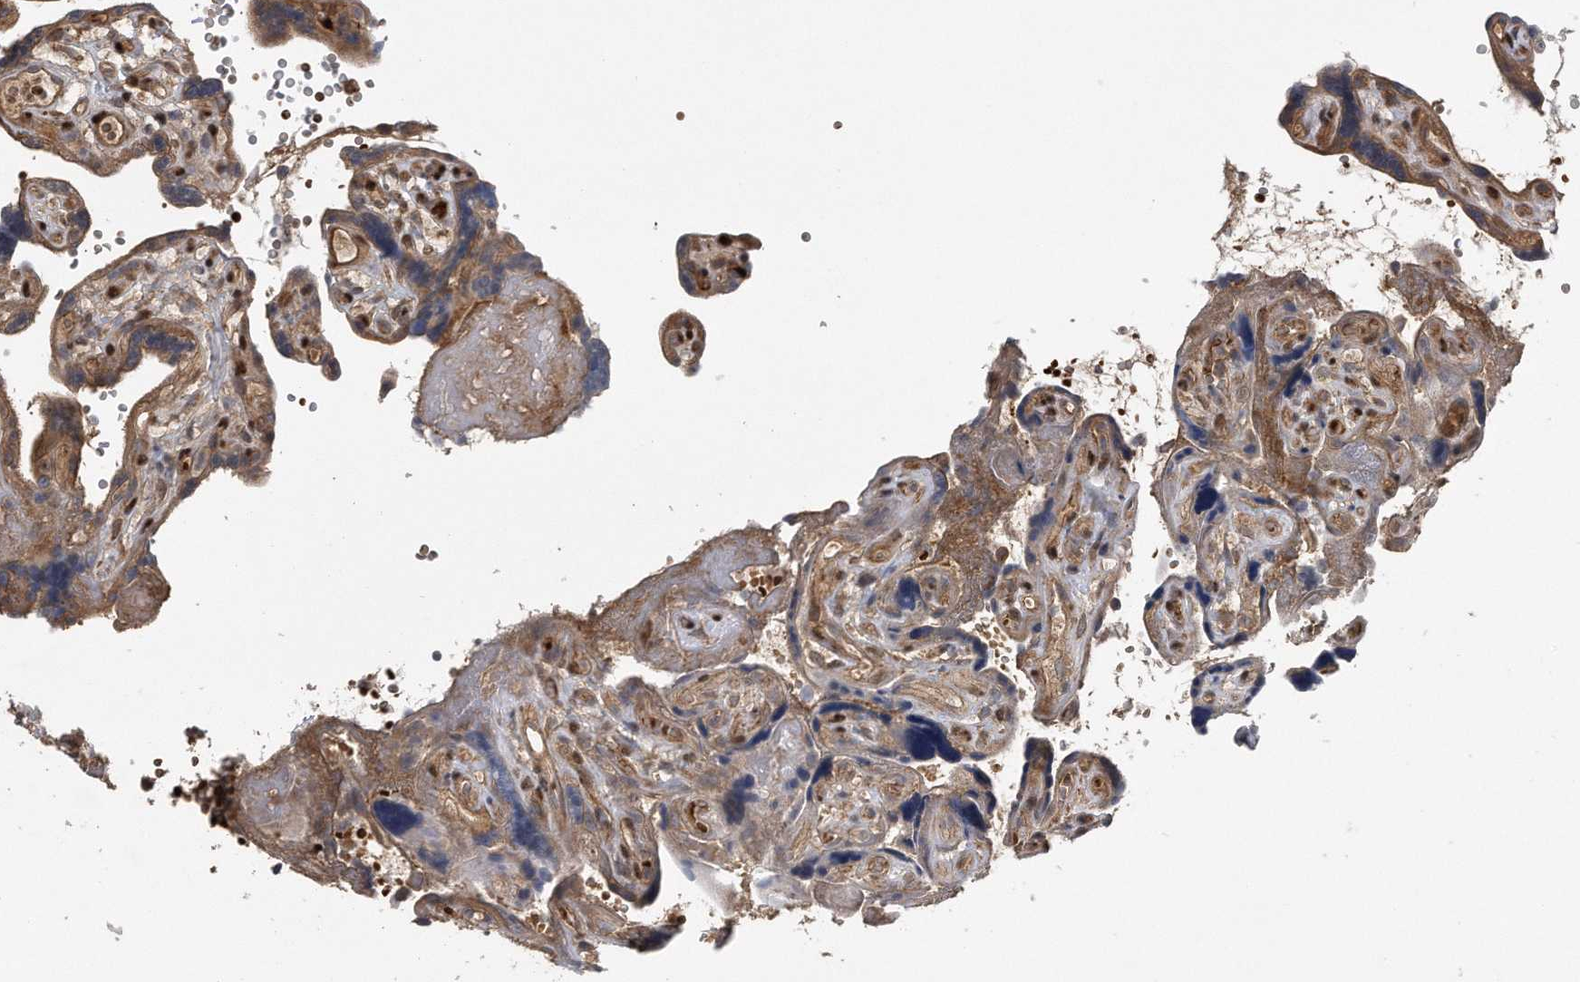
{"staining": {"intensity": "strong", "quantity": ">75%", "location": "cytoplasmic/membranous"}, "tissue": "placenta", "cell_type": "Decidual cells", "image_type": "normal", "snomed": [{"axis": "morphology", "description": "Normal tissue, NOS"}, {"axis": "topography", "description": "Placenta"}], "caption": "Immunohistochemical staining of normal placenta demonstrates >75% levels of strong cytoplasmic/membranous protein staining in about >75% of decidual cells.", "gene": "ZNF79", "patient": {"sex": "female", "age": 30}}